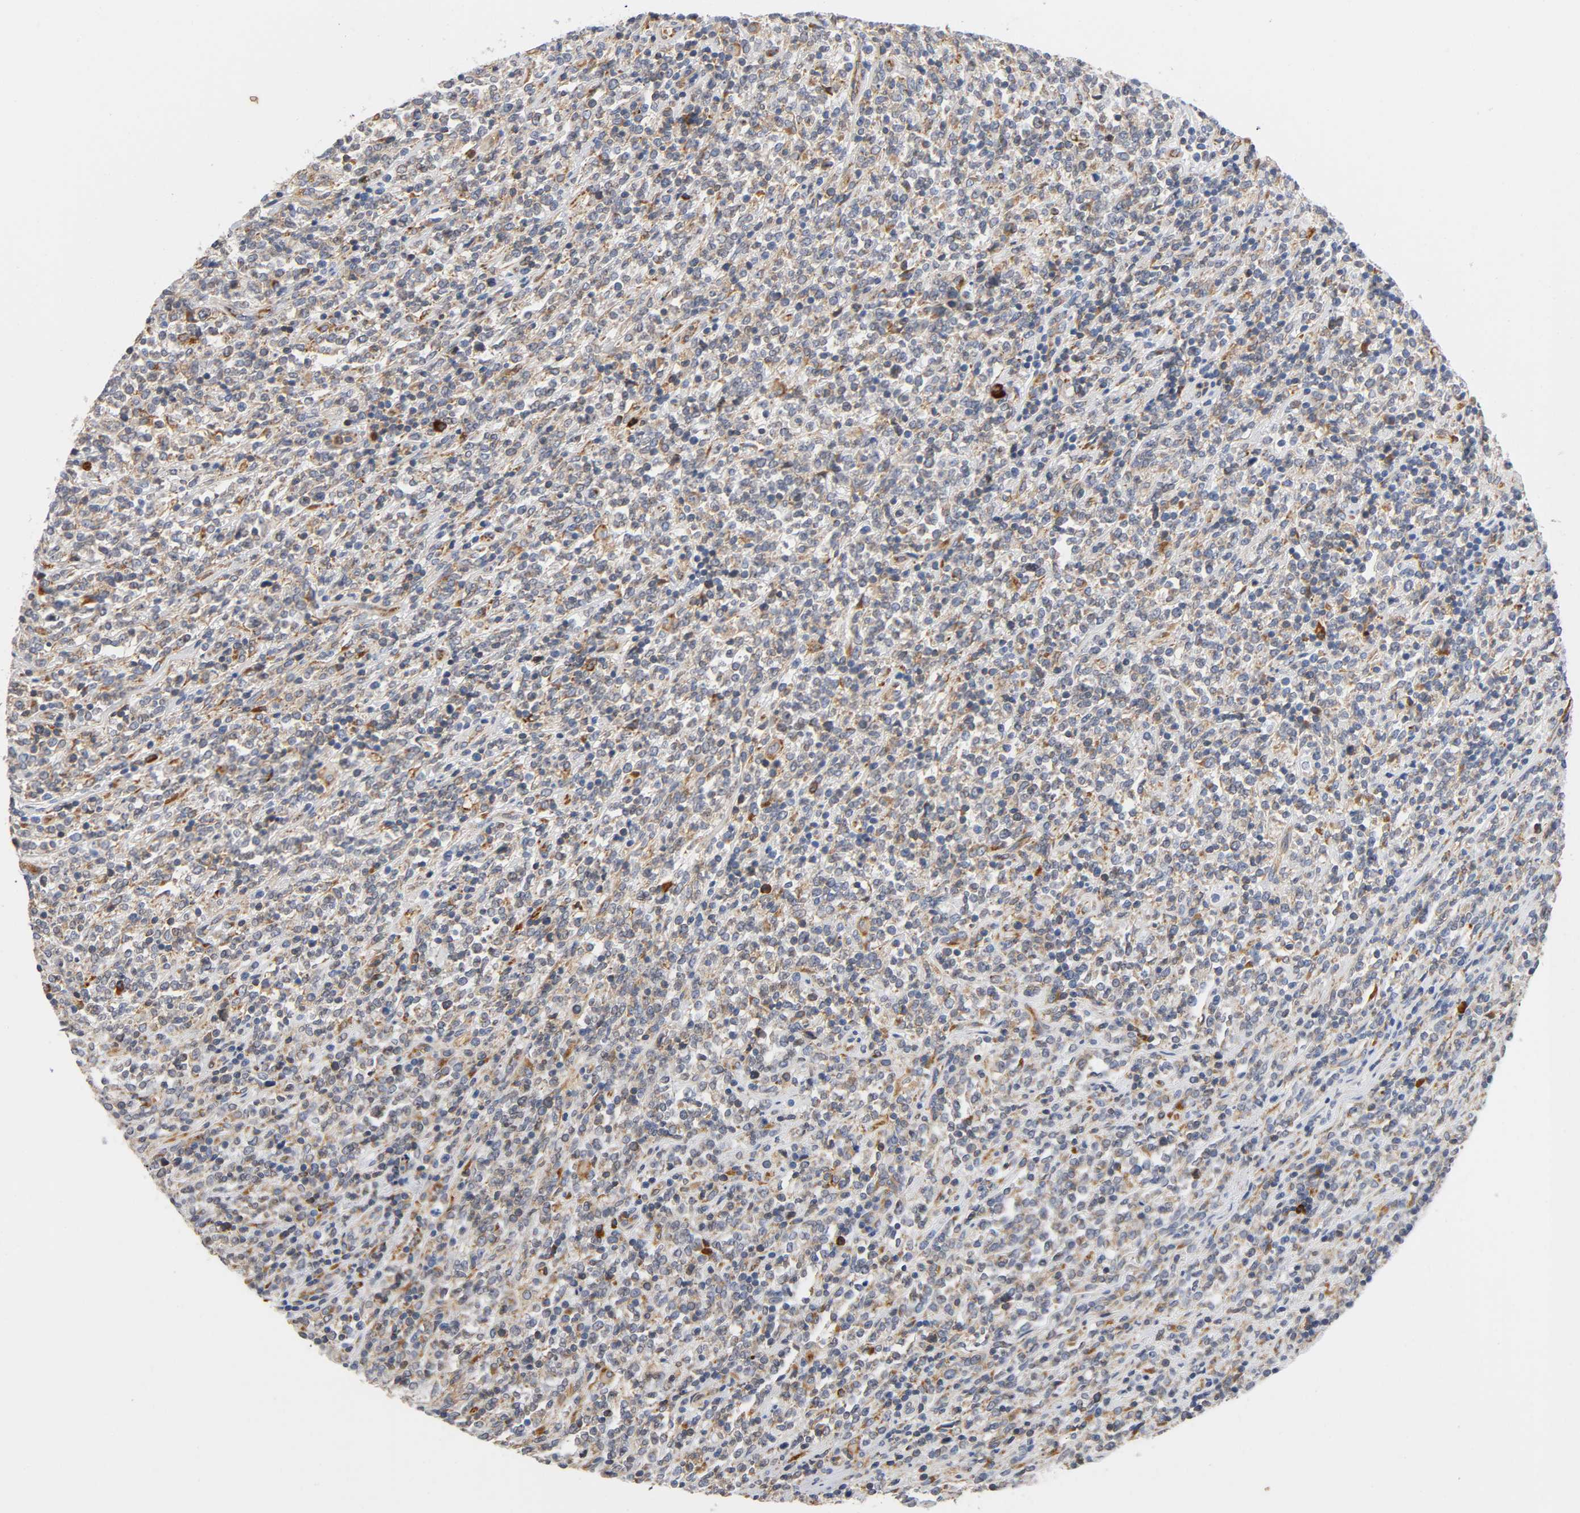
{"staining": {"intensity": "weak", "quantity": "25%-75%", "location": "cytoplasmic/membranous"}, "tissue": "lymphoma", "cell_type": "Tumor cells", "image_type": "cancer", "snomed": [{"axis": "morphology", "description": "Malignant lymphoma, non-Hodgkin's type, High grade"}, {"axis": "topography", "description": "Soft tissue"}], "caption": "The image demonstrates staining of lymphoma, revealing weak cytoplasmic/membranous protein expression (brown color) within tumor cells.", "gene": "UCKL1", "patient": {"sex": "male", "age": 18}}